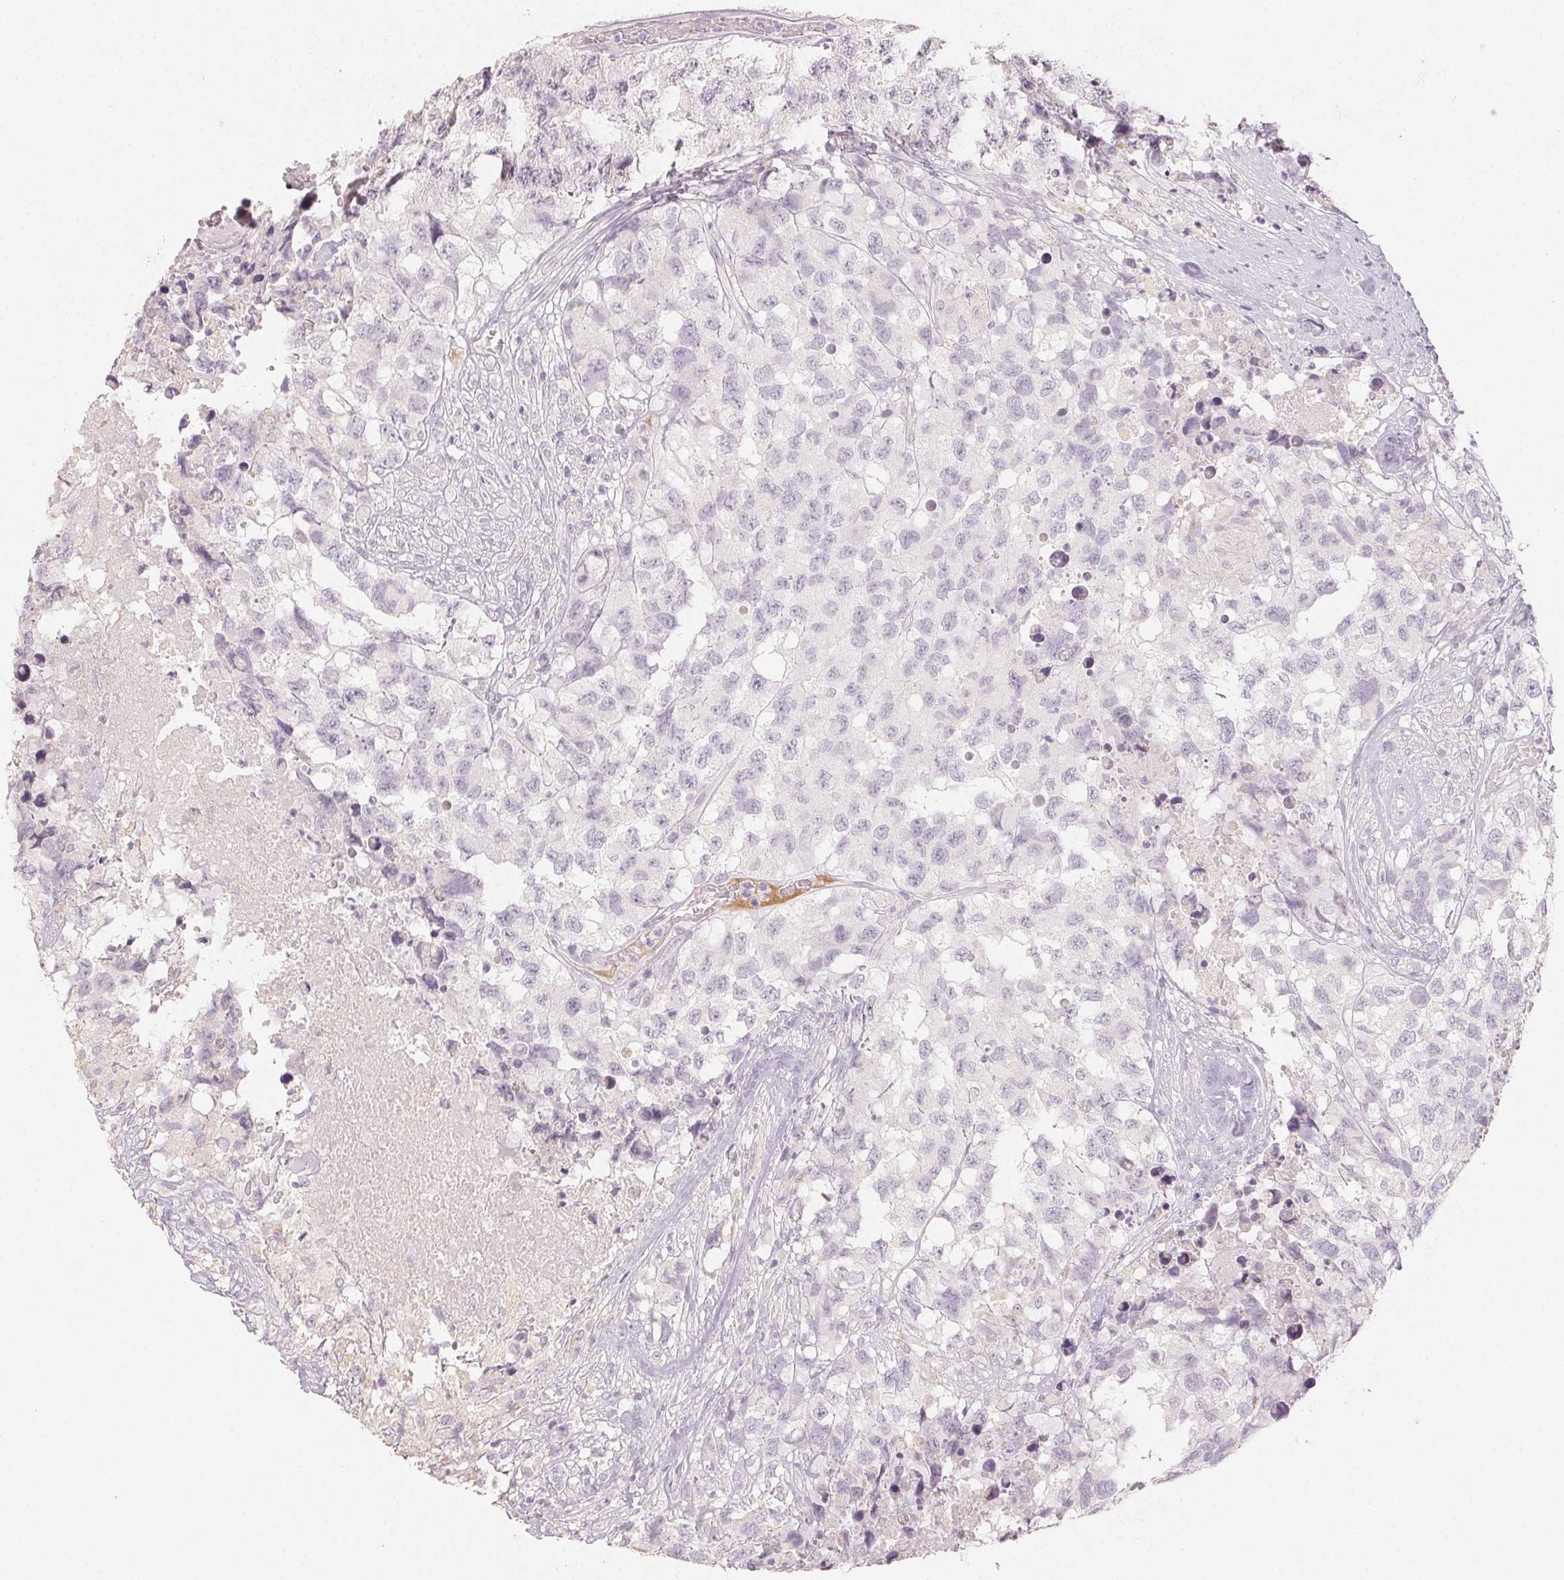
{"staining": {"intensity": "negative", "quantity": "none", "location": "none"}, "tissue": "testis cancer", "cell_type": "Tumor cells", "image_type": "cancer", "snomed": [{"axis": "morphology", "description": "Carcinoma, Embryonal, NOS"}, {"axis": "topography", "description": "Testis"}], "caption": "This is an IHC micrograph of human testis embryonal carcinoma. There is no expression in tumor cells.", "gene": "LVRN", "patient": {"sex": "male", "age": 83}}